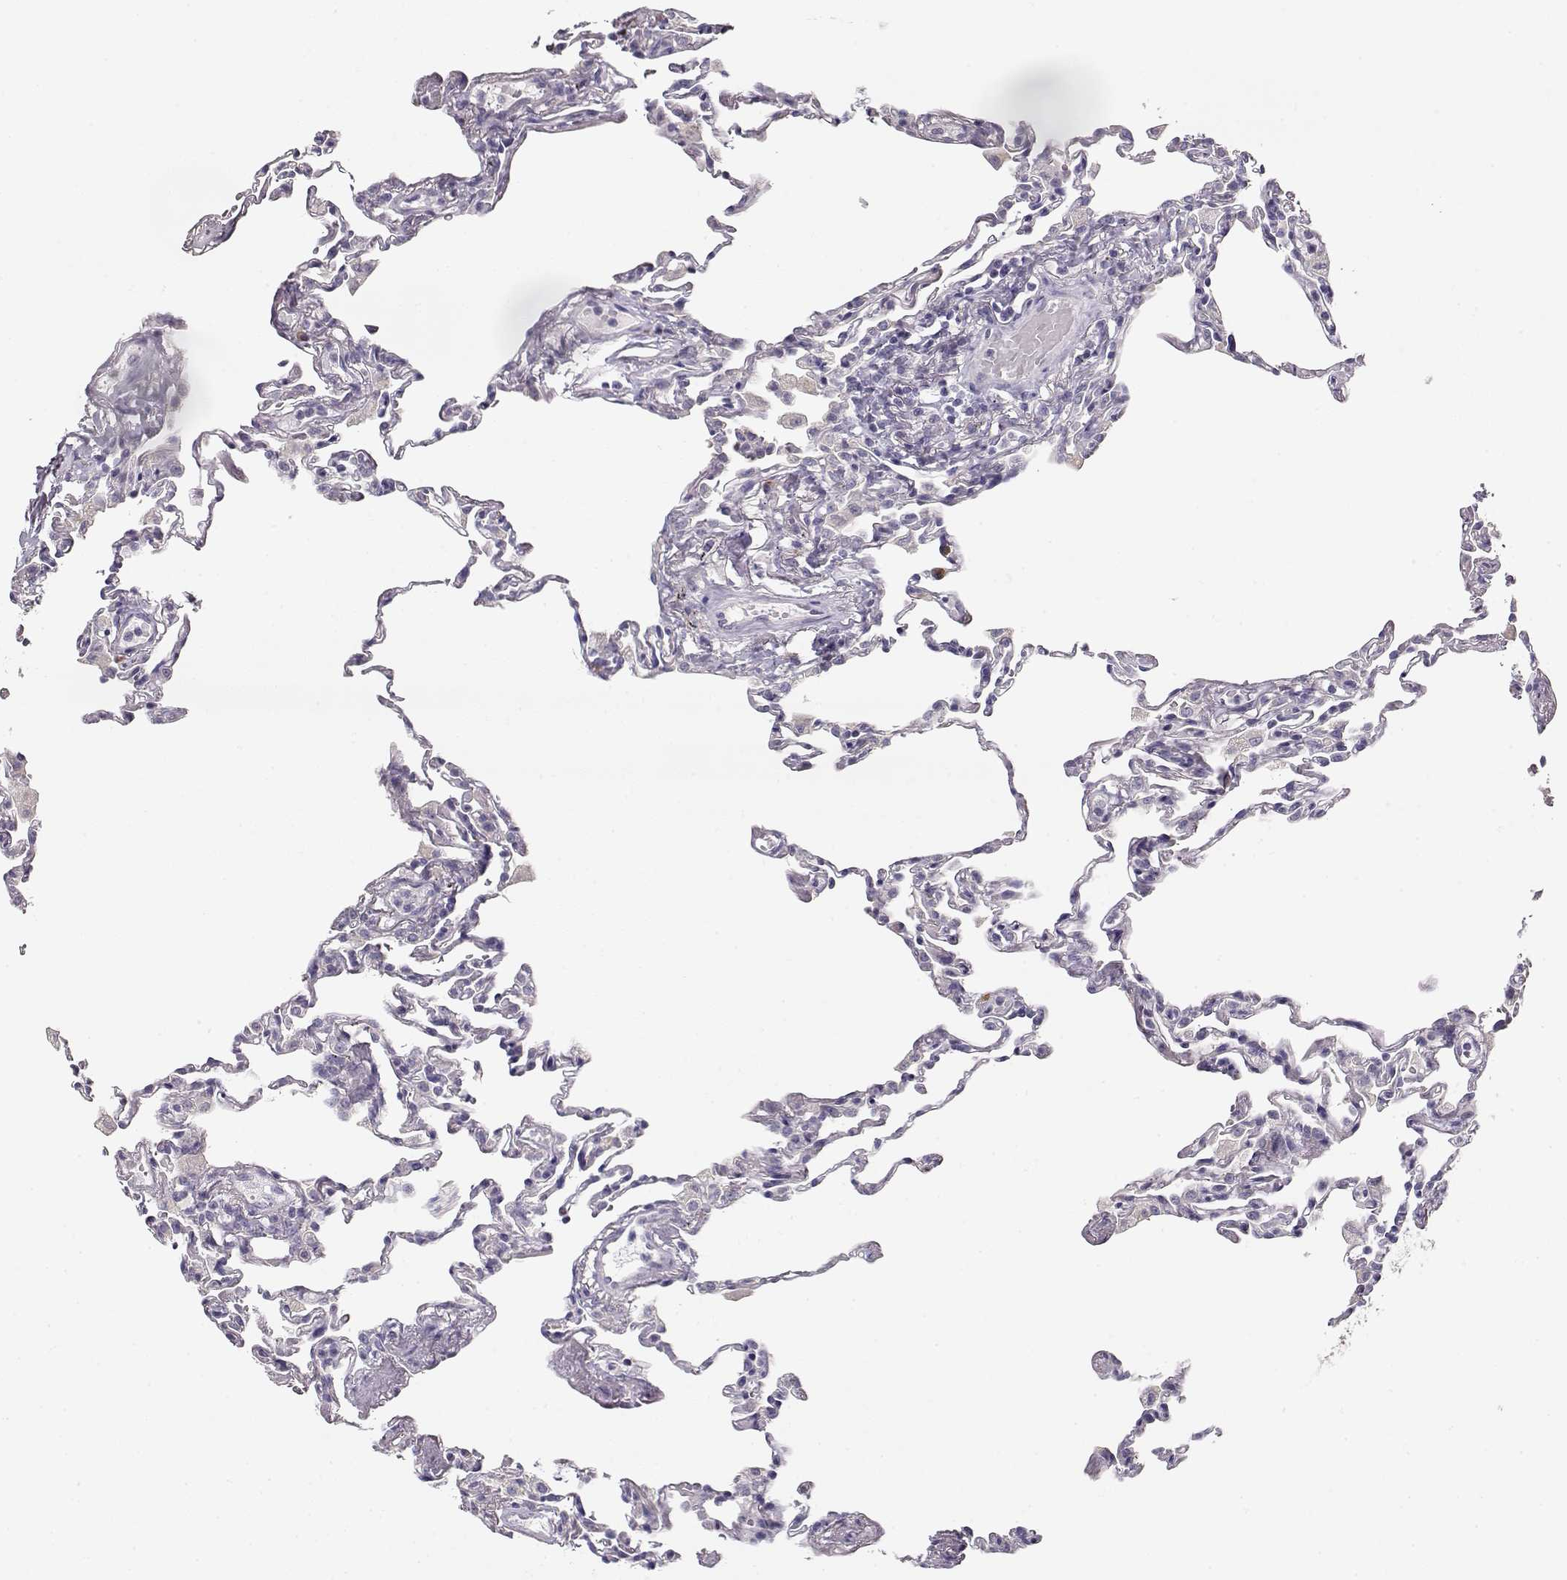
{"staining": {"intensity": "negative", "quantity": "none", "location": "none"}, "tissue": "lung", "cell_type": "Alveolar cells", "image_type": "normal", "snomed": [{"axis": "morphology", "description": "Normal tissue, NOS"}, {"axis": "topography", "description": "Lung"}], "caption": "This is an immunohistochemistry photomicrograph of normal human lung. There is no positivity in alveolar cells.", "gene": "GLIPR1L2", "patient": {"sex": "female", "age": 57}}